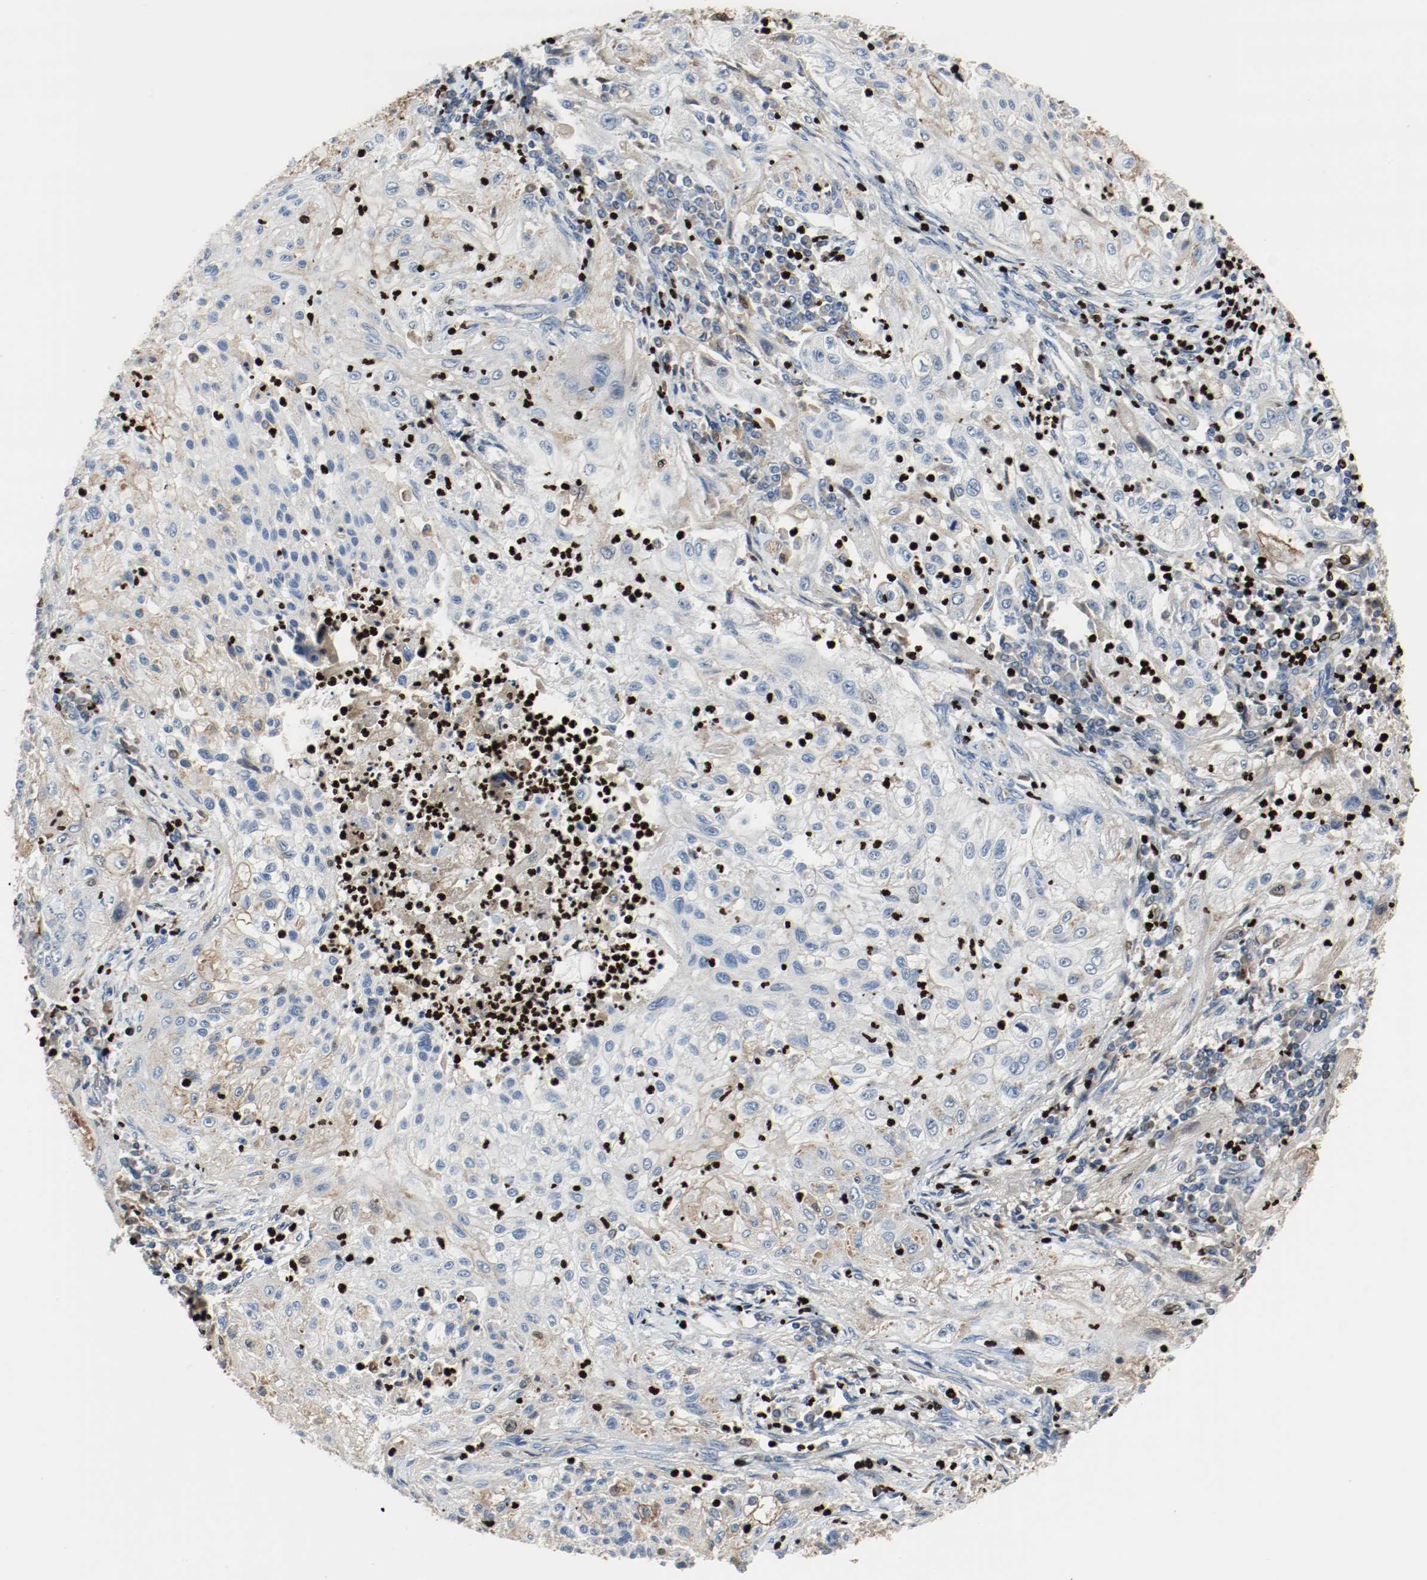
{"staining": {"intensity": "weak", "quantity": "<25%", "location": "cytoplasmic/membranous"}, "tissue": "lung cancer", "cell_type": "Tumor cells", "image_type": "cancer", "snomed": [{"axis": "morphology", "description": "Inflammation, NOS"}, {"axis": "morphology", "description": "Squamous cell carcinoma, NOS"}, {"axis": "topography", "description": "Lymph node"}, {"axis": "topography", "description": "Soft tissue"}, {"axis": "topography", "description": "Lung"}], "caption": "There is no significant expression in tumor cells of lung cancer (squamous cell carcinoma). (DAB immunohistochemistry (IHC) visualized using brightfield microscopy, high magnification).", "gene": "BLK", "patient": {"sex": "male", "age": 66}}